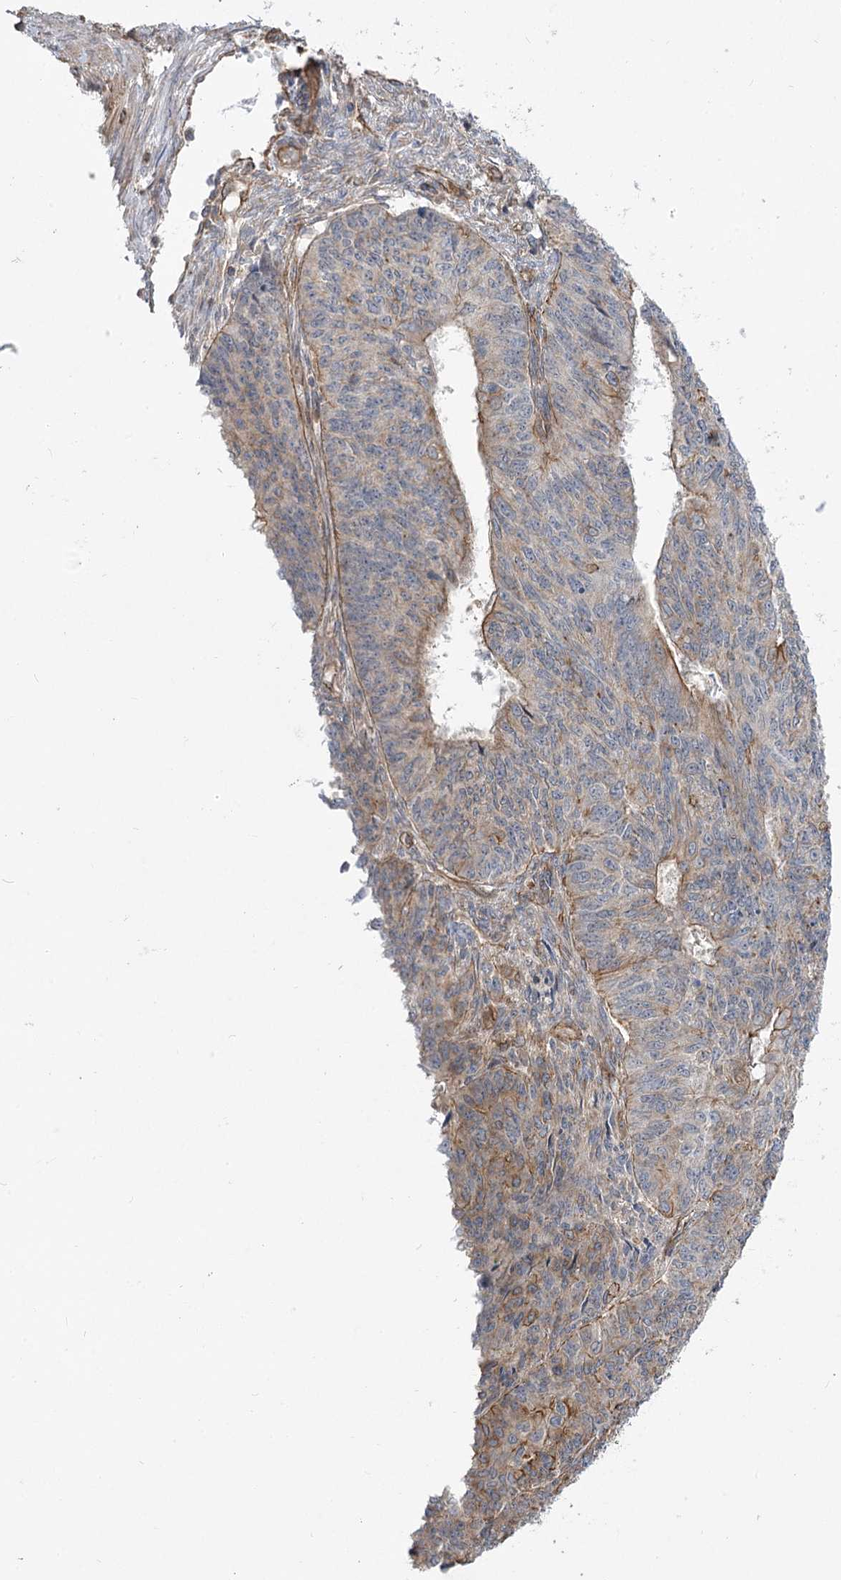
{"staining": {"intensity": "moderate", "quantity": "<25%", "location": "cytoplasmic/membranous"}, "tissue": "endometrial cancer", "cell_type": "Tumor cells", "image_type": "cancer", "snomed": [{"axis": "morphology", "description": "Adenocarcinoma, NOS"}, {"axis": "topography", "description": "Endometrium"}], "caption": "Adenocarcinoma (endometrial) stained with a protein marker shows moderate staining in tumor cells.", "gene": "SH3BP5L", "patient": {"sex": "female", "age": 32}}